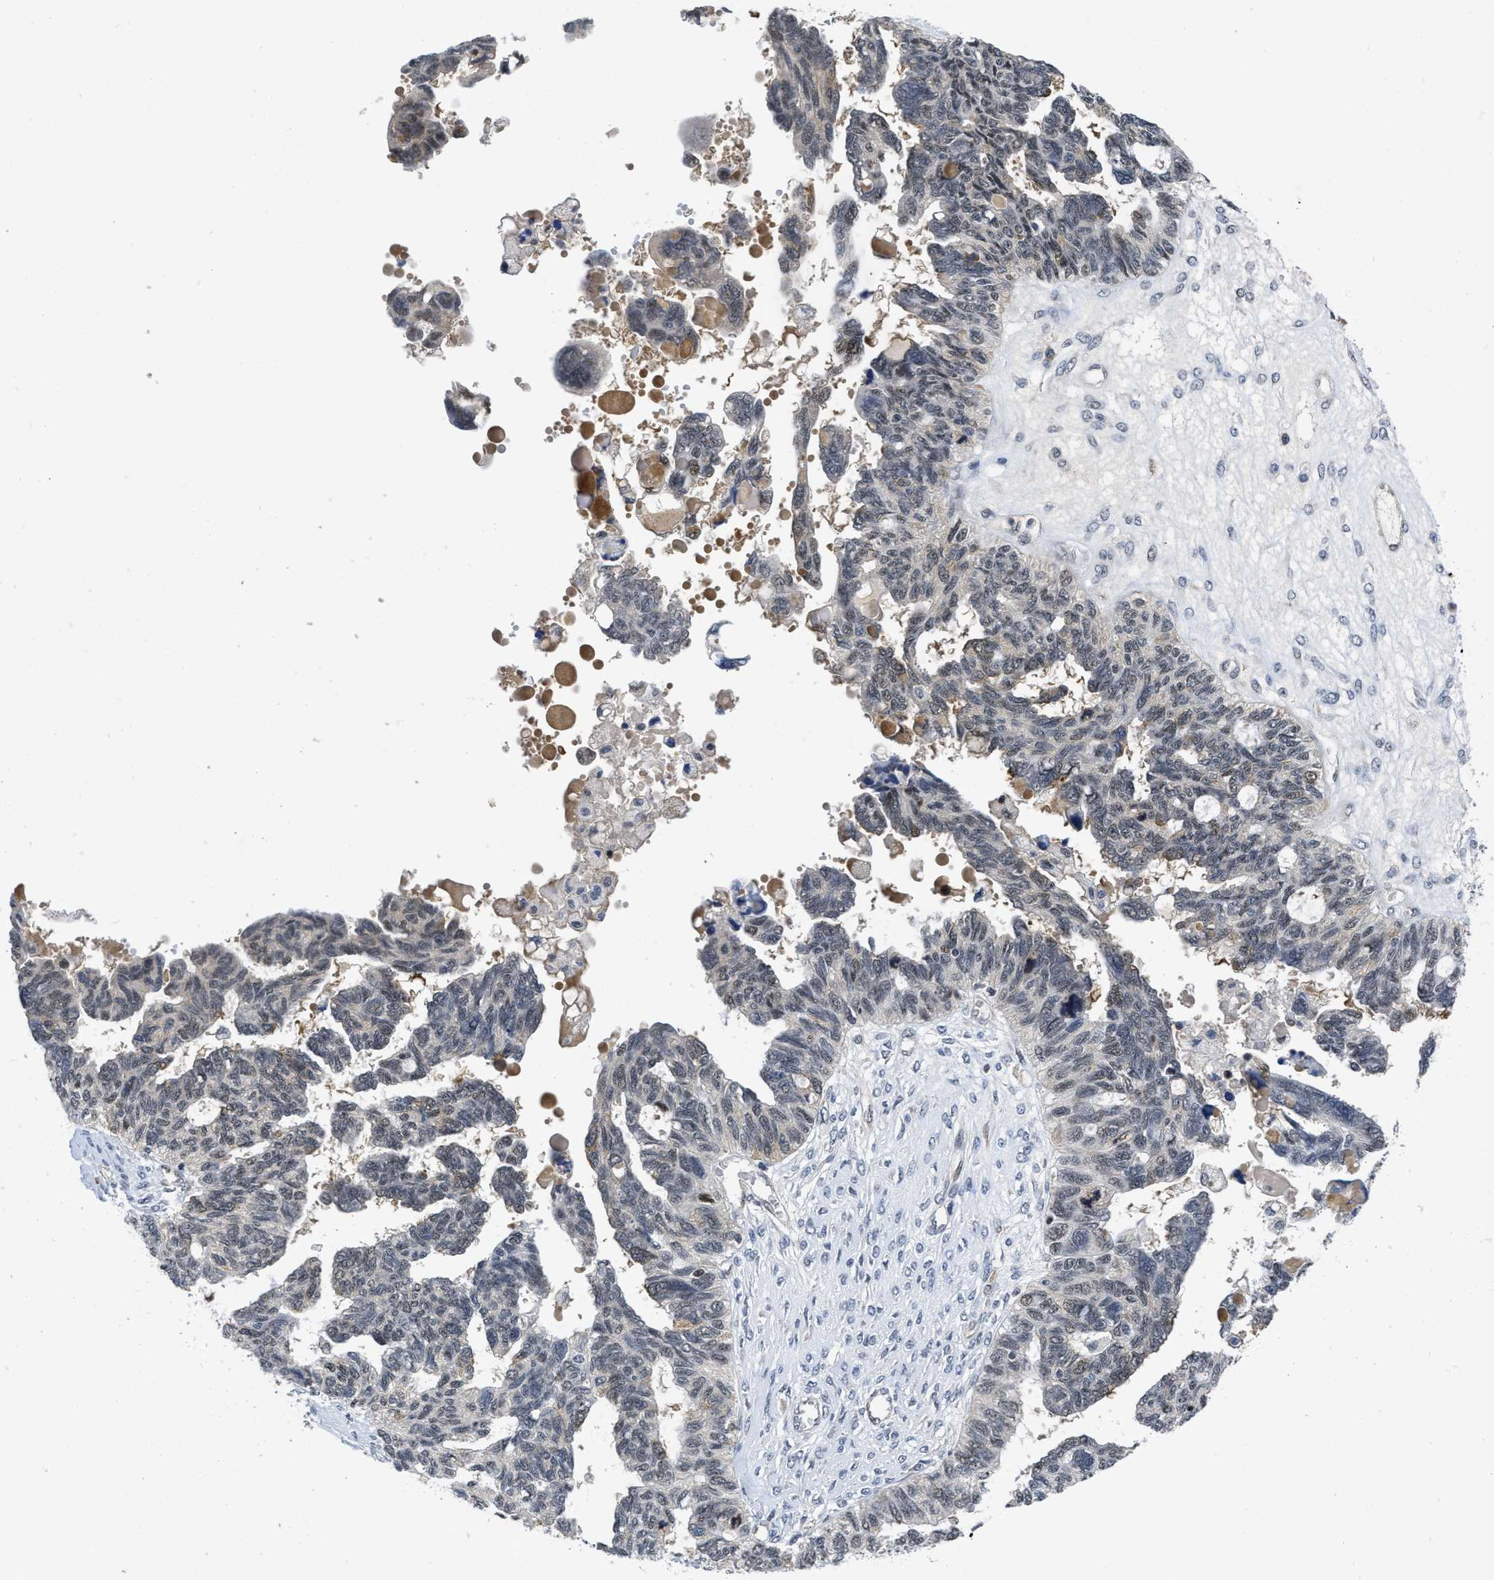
{"staining": {"intensity": "weak", "quantity": "<25%", "location": "cytoplasmic/membranous"}, "tissue": "ovarian cancer", "cell_type": "Tumor cells", "image_type": "cancer", "snomed": [{"axis": "morphology", "description": "Cystadenocarcinoma, serous, NOS"}, {"axis": "topography", "description": "Ovary"}], "caption": "Immunohistochemistry image of neoplastic tissue: human serous cystadenocarcinoma (ovarian) stained with DAB (3,3'-diaminobenzidine) displays no significant protein expression in tumor cells. Nuclei are stained in blue.", "gene": "HIF1A", "patient": {"sex": "female", "age": 79}}